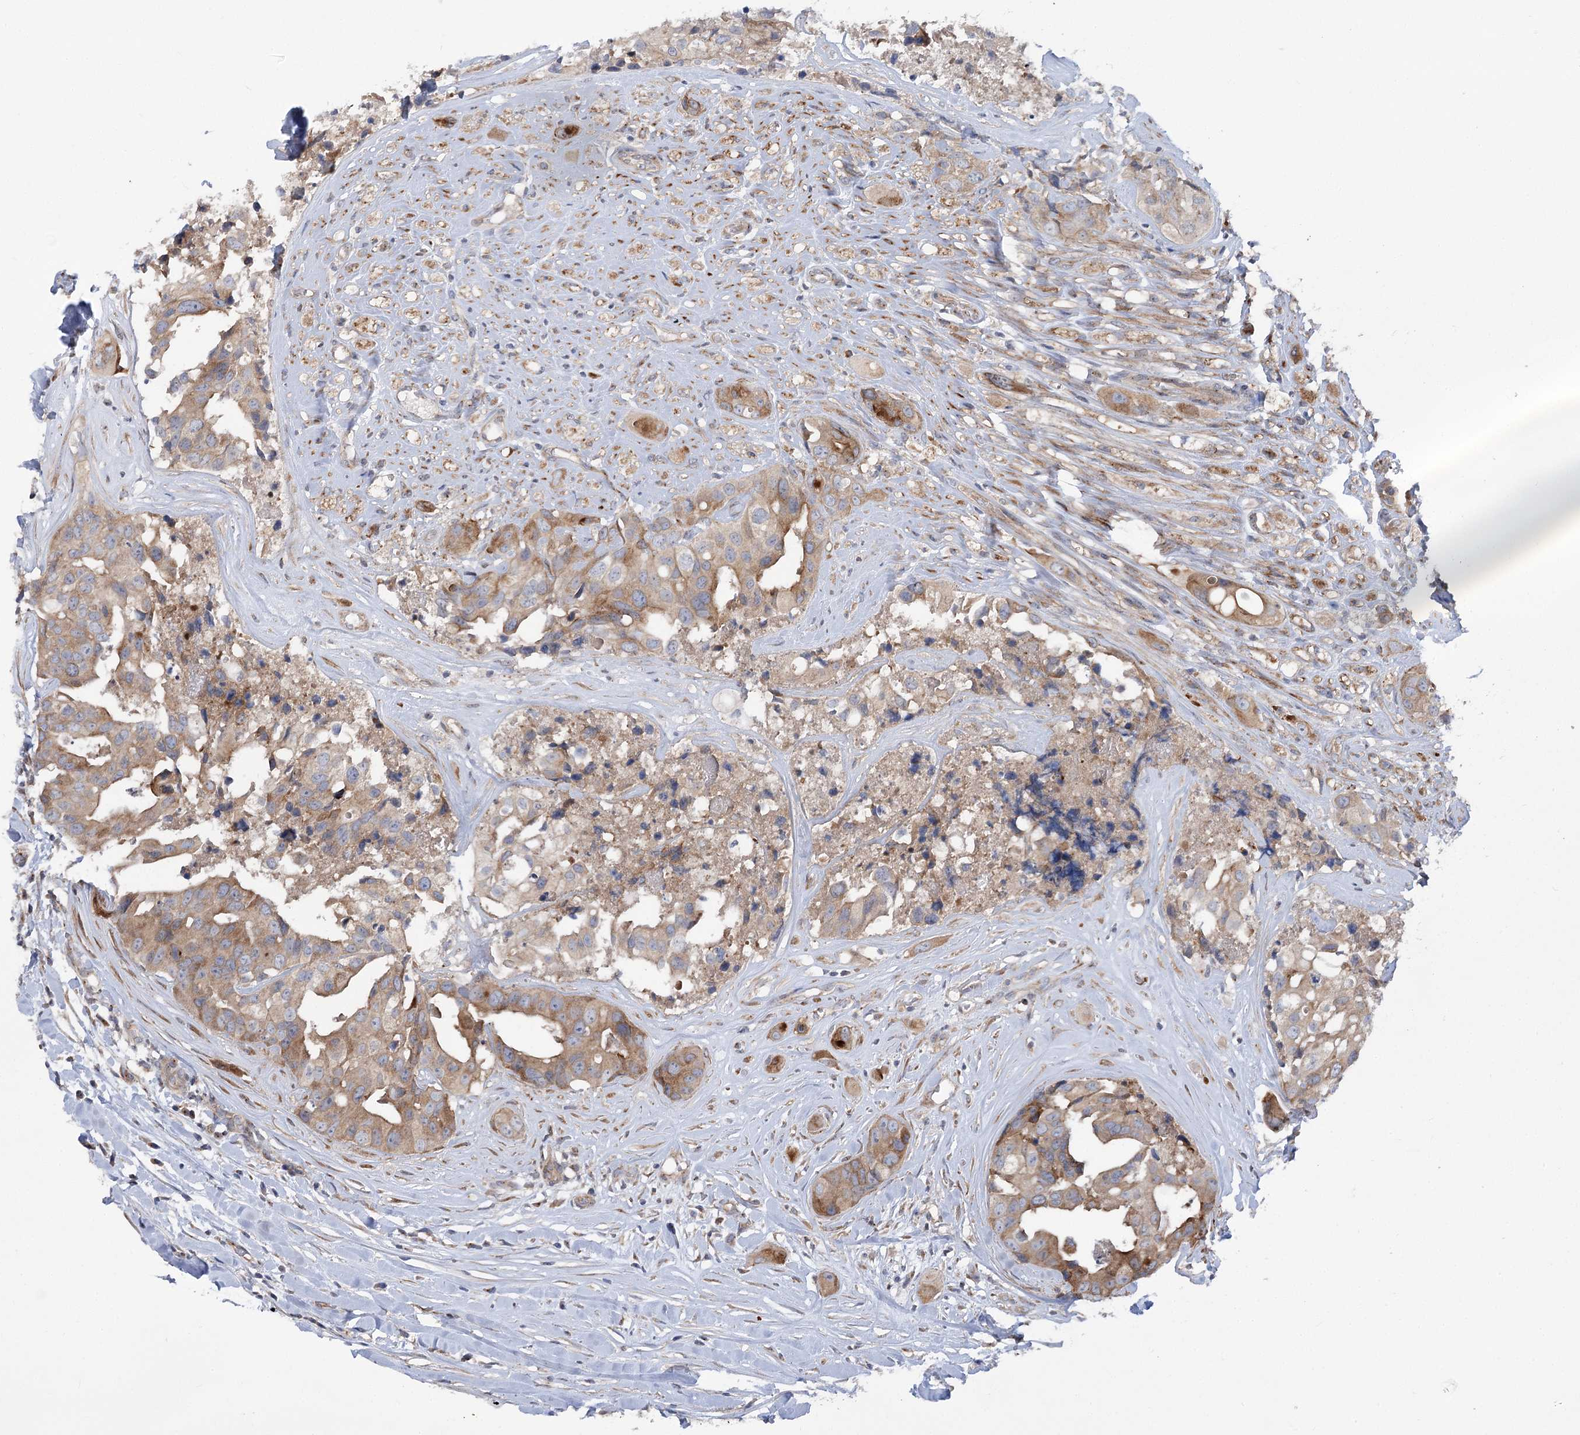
{"staining": {"intensity": "moderate", "quantity": ">75%", "location": "cytoplasmic/membranous"}, "tissue": "head and neck cancer", "cell_type": "Tumor cells", "image_type": "cancer", "snomed": [{"axis": "morphology", "description": "Adenocarcinoma, NOS"}, {"axis": "morphology", "description": "Adenocarcinoma, metastatic, NOS"}, {"axis": "topography", "description": "Head-Neck"}], "caption": "Adenocarcinoma (head and neck) stained with a protein marker shows moderate staining in tumor cells.", "gene": "SCN11A", "patient": {"sex": "male", "age": 75}}